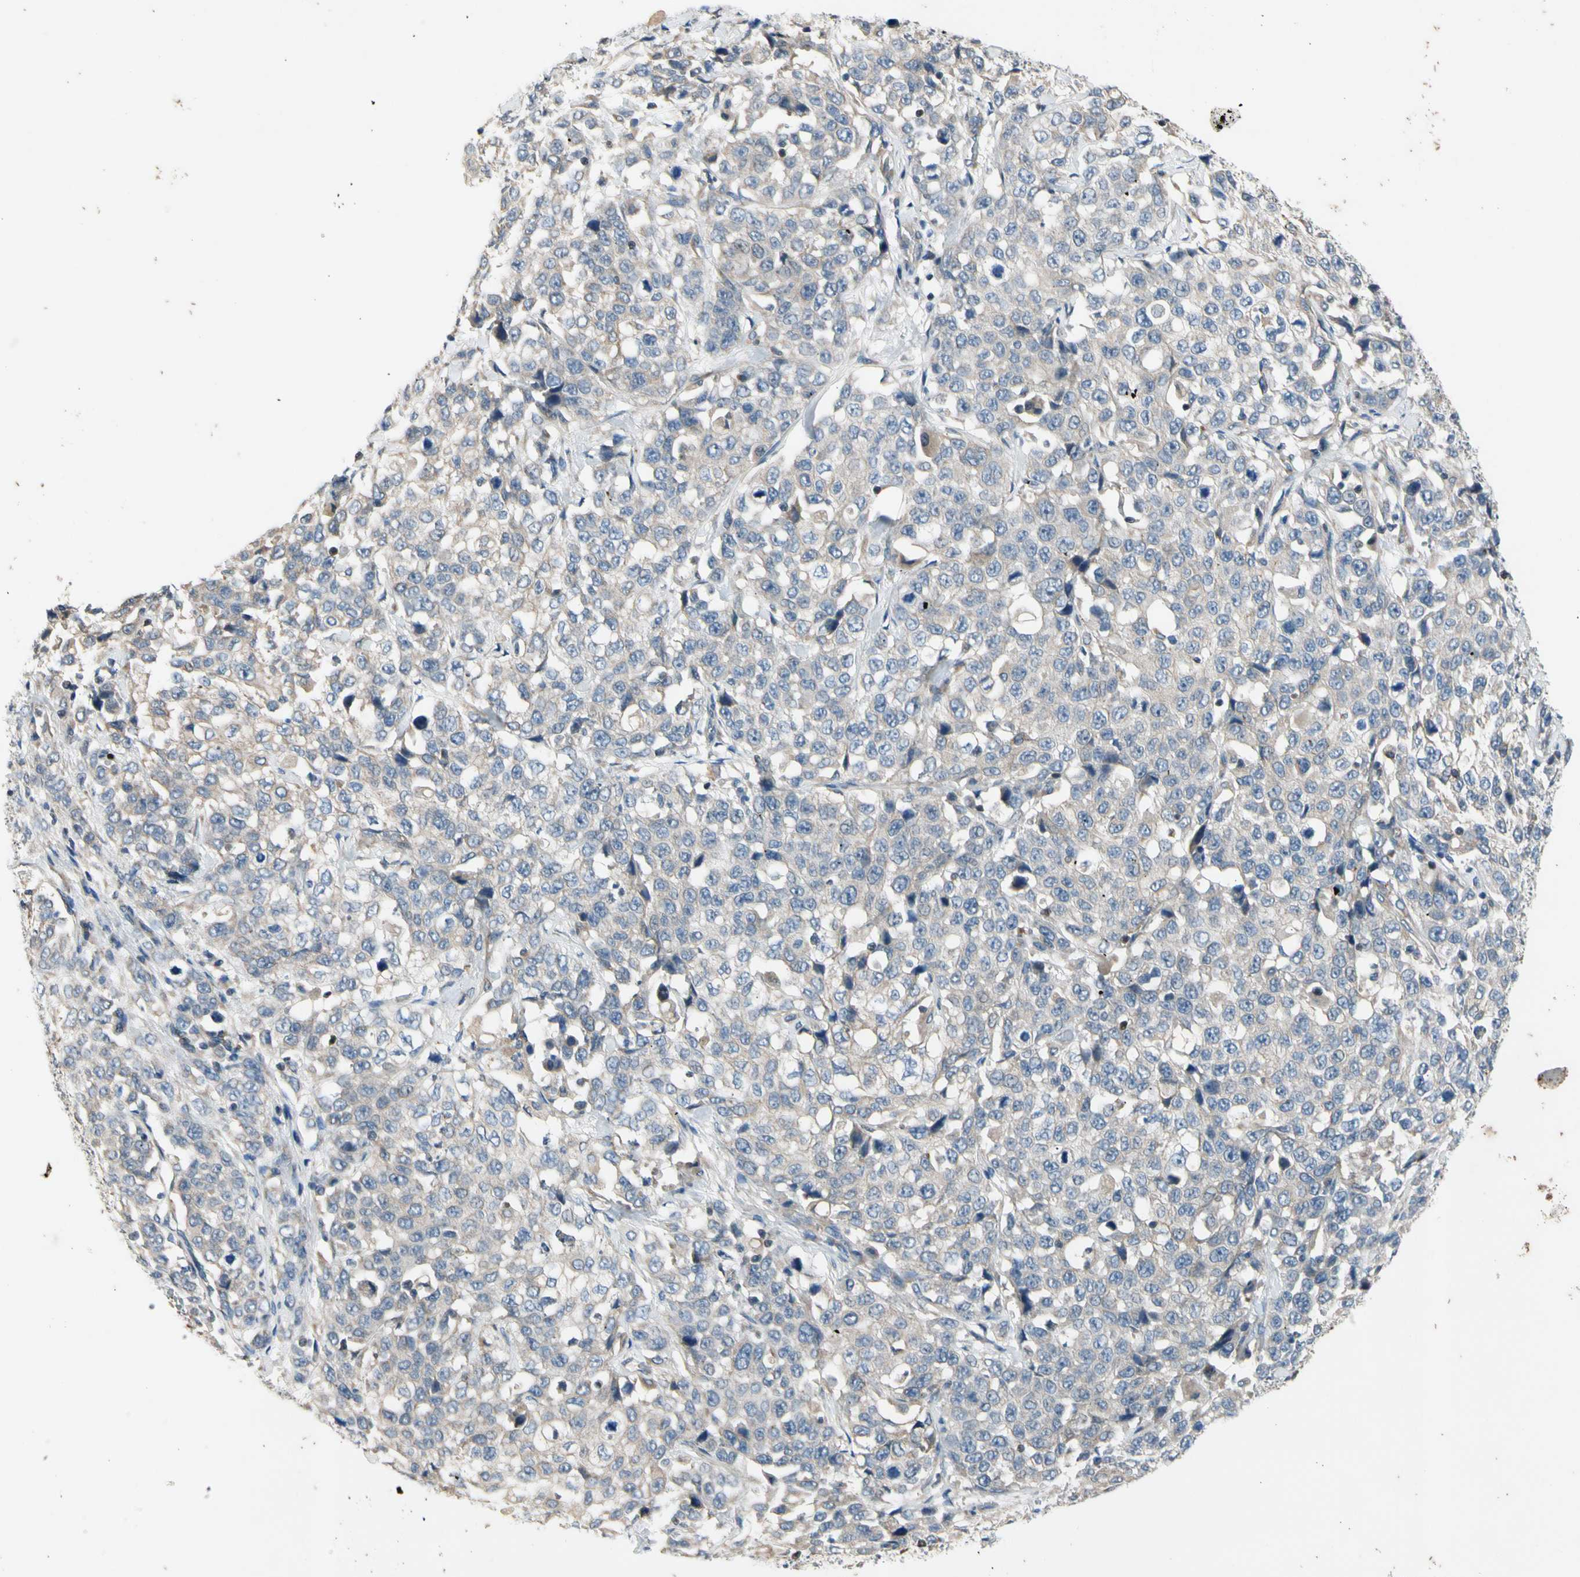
{"staining": {"intensity": "negative", "quantity": "none", "location": "none"}, "tissue": "stomach cancer", "cell_type": "Tumor cells", "image_type": "cancer", "snomed": [{"axis": "morphology", "description": "Normal tissue, NOS"}, {"axis": "morphology", "description": "Adenocarcinoma, NOS"}, {"axis": "topography", "description": "Stomach"}], "caption": "Immunohistochemistry (IHC) micrograph of neoplastic tissue: stomach cancer stained with DAB (3,3'-diaminobenzidine) shows no significant protein expression in tumor cells.", "gene": "TBX21", "patient": {"sex": "male", "age": 48}}